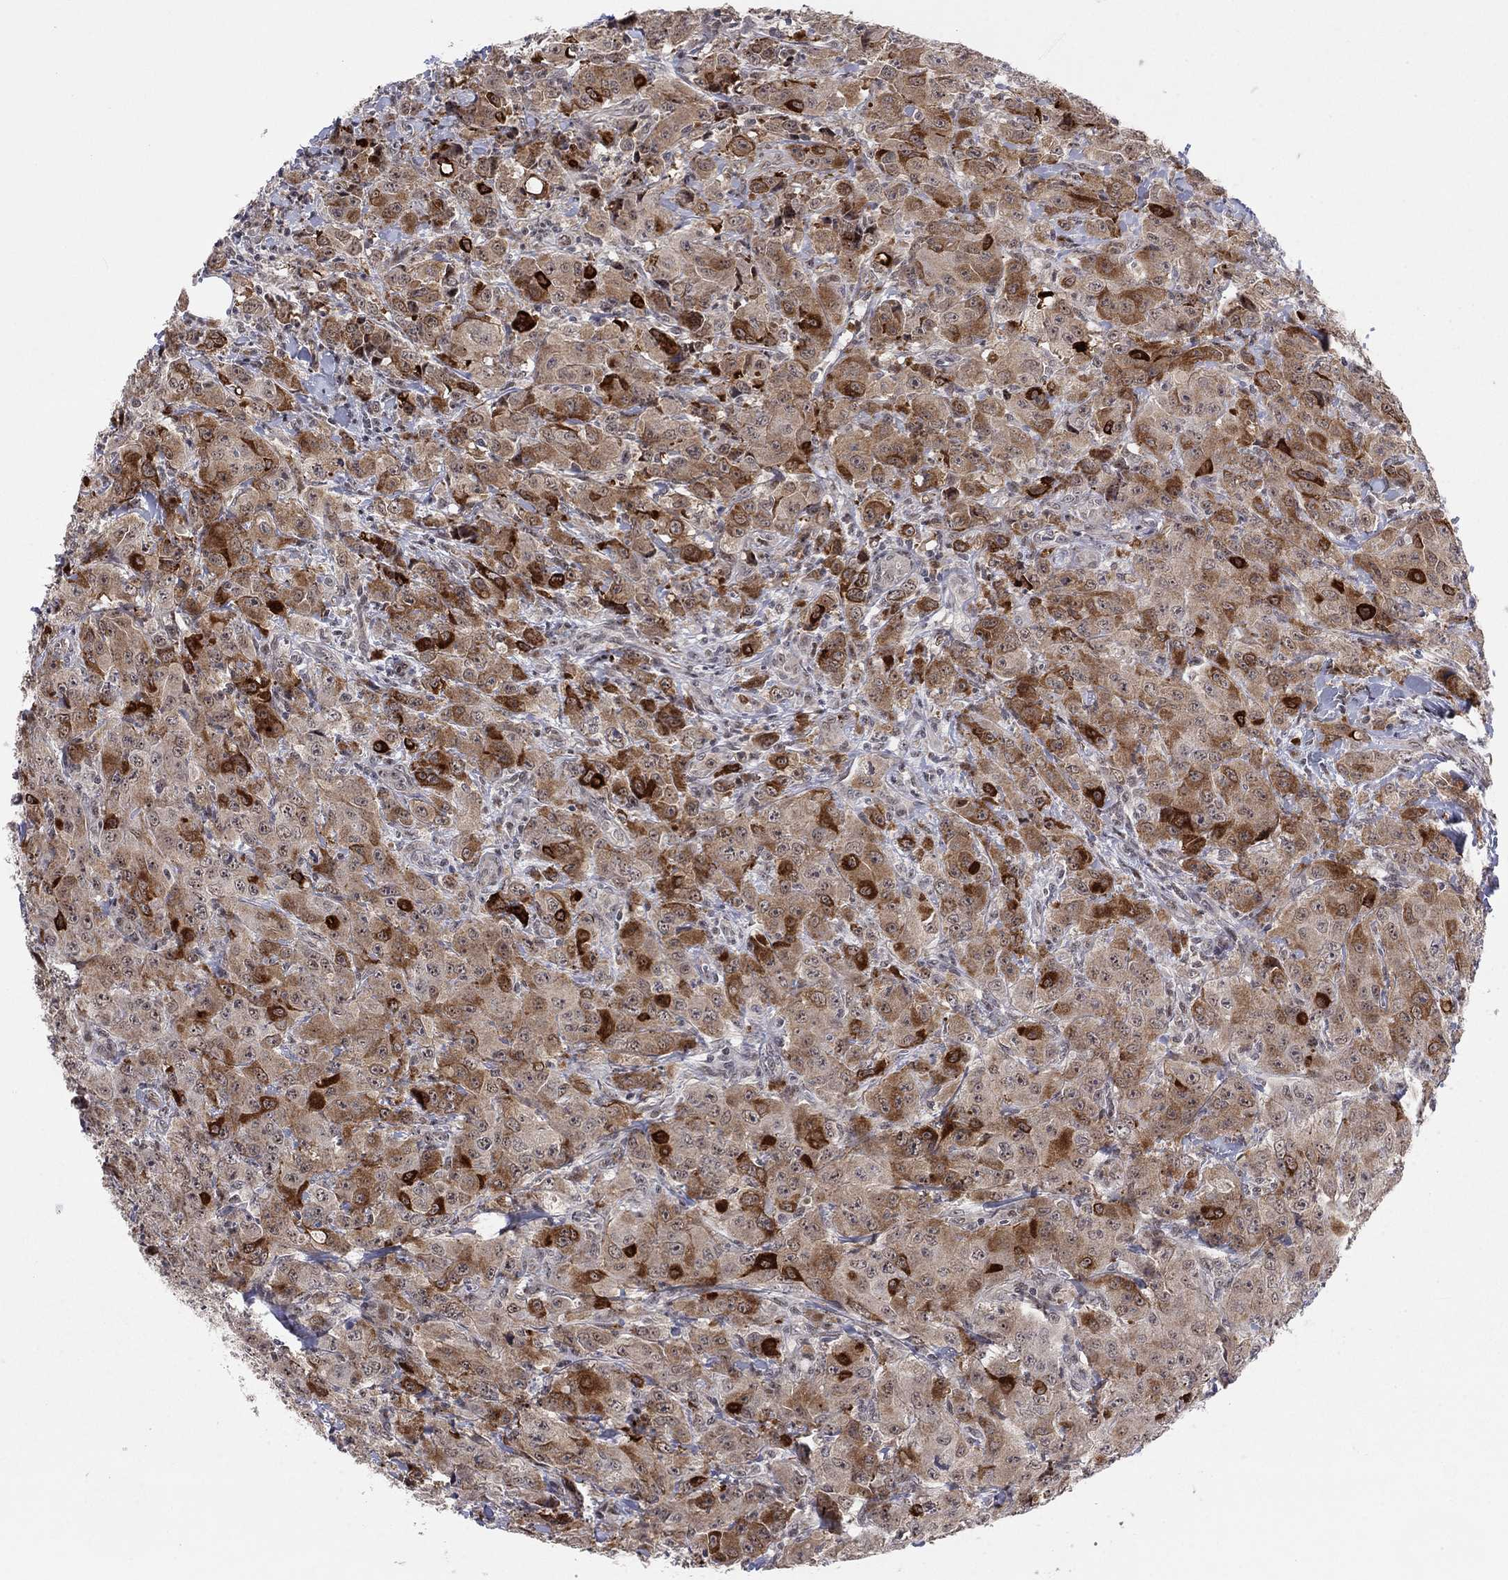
{"staining": {"intensity": "strong", "quantity": "25%-75%", "location": "cytoplasmic/membranous"}, "tissue": "breast cancer", "cell_type": "Tumor cells", "image_type": "cancer", "snomed": [{"axis": "morphology", "description": "Duct carcinoma"}, {"axis": "topography", "description": "Breast"}], "caption": "Protein staining displays strong cytoplasmic/membranous positivity in about 25%-75% of tumor cells in infiltrating ductal carcinoma (breast).", "gene": "ZNF395", "patient": {"sex": "female", "age": 43}}